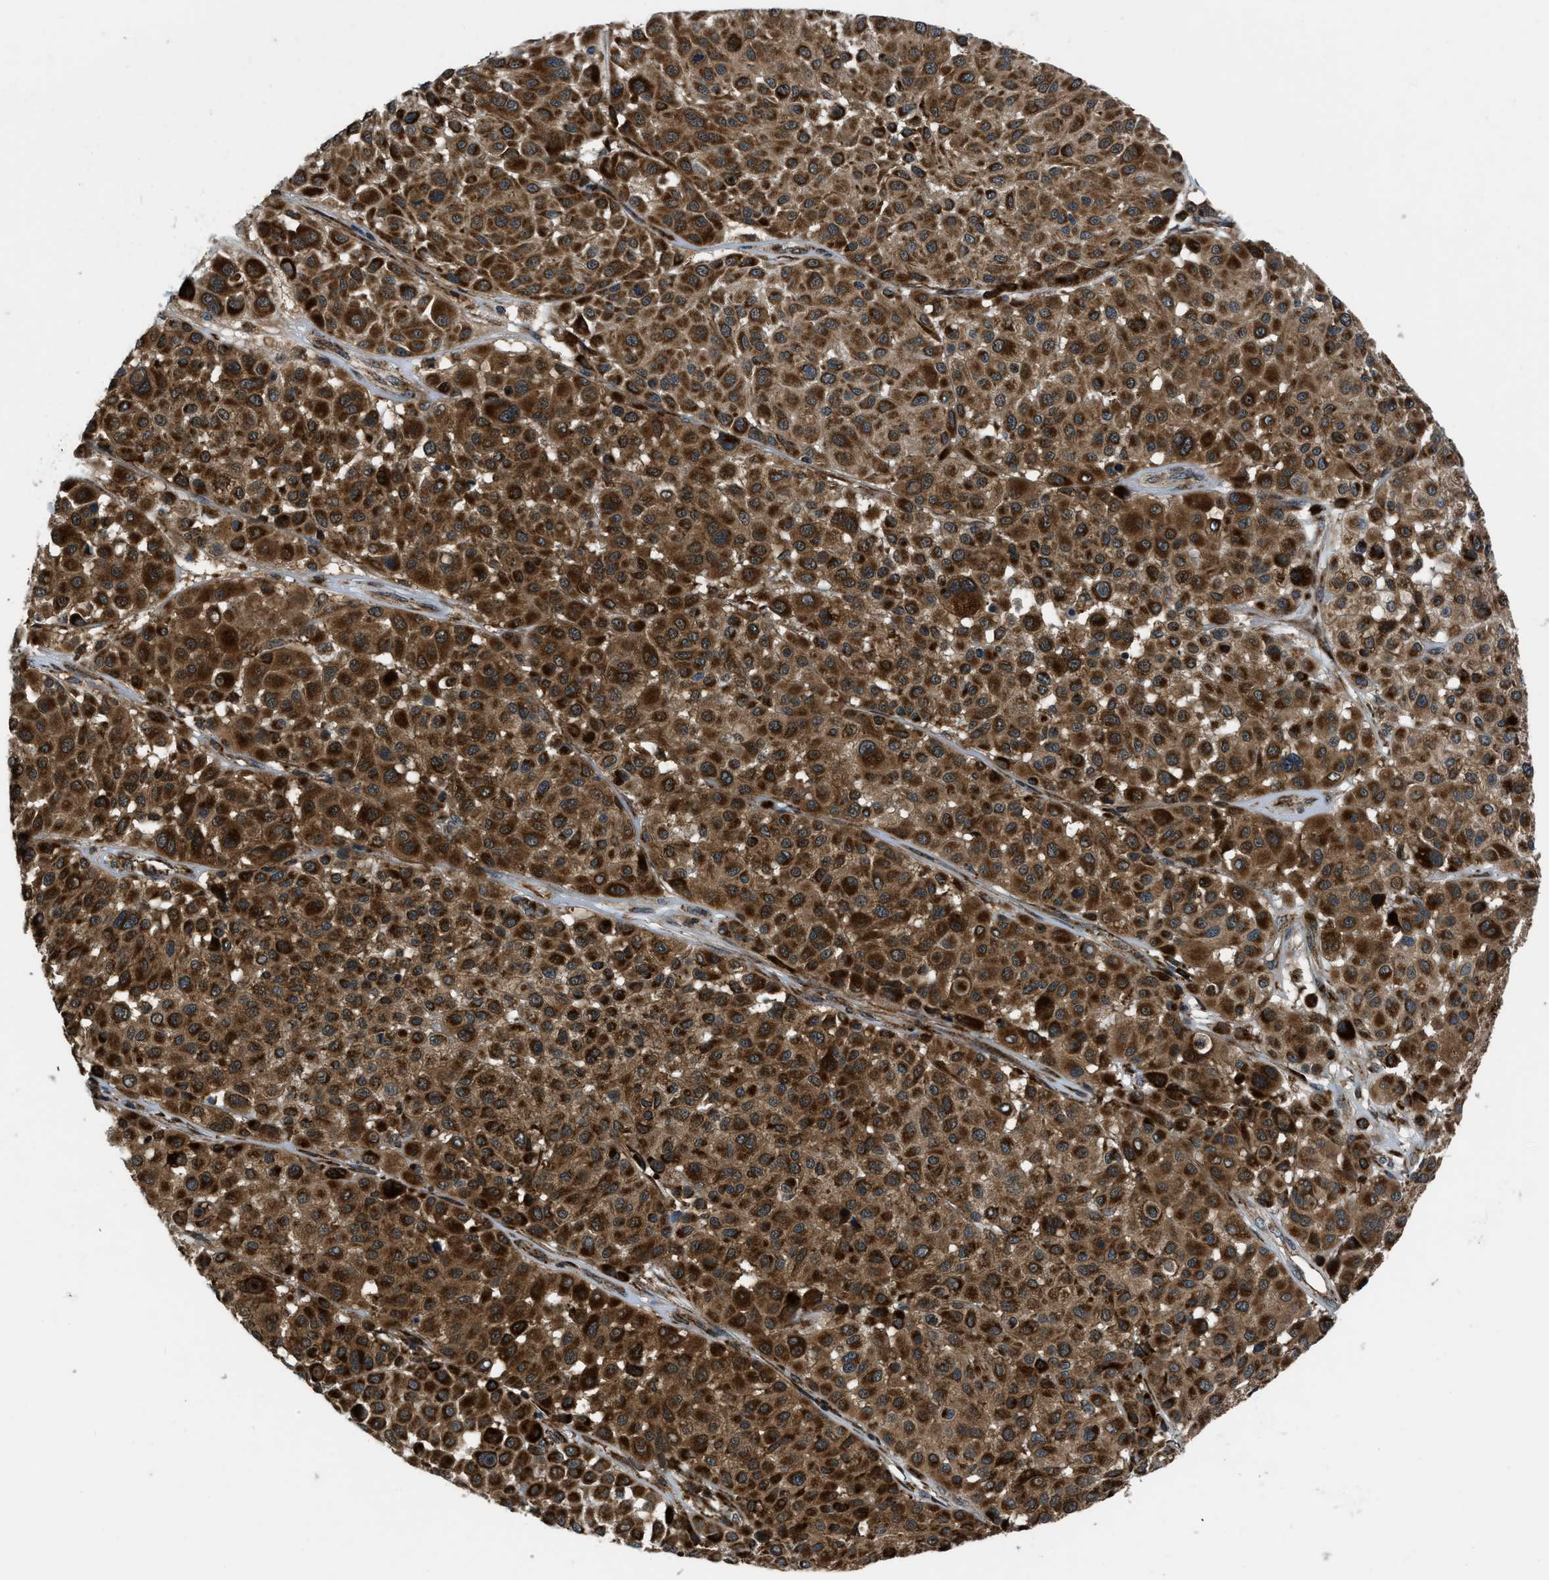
{"staining": {"intensity": "strong", "quantity": ">75%", "location": "cytoplasmic/membranous"}, "tissue": "melanoma", "cell_type": "Tumor cells", "image_type": "cancer", "snomed": [{"axis": "morphology", "description": "Malignant melanoma, Metastatic site"}, {"axis": "topography", "description": "Soft tissue"}], "caption": "DAB (3,3'-diaminobenzidine) immunohistochemical staining of human melanoma exhibits strong cytoplasmic/membranous protein staining in about >75% of tumor cells.", "gene": "GSDME", "patient": {"sex": "male", "age": 41}}